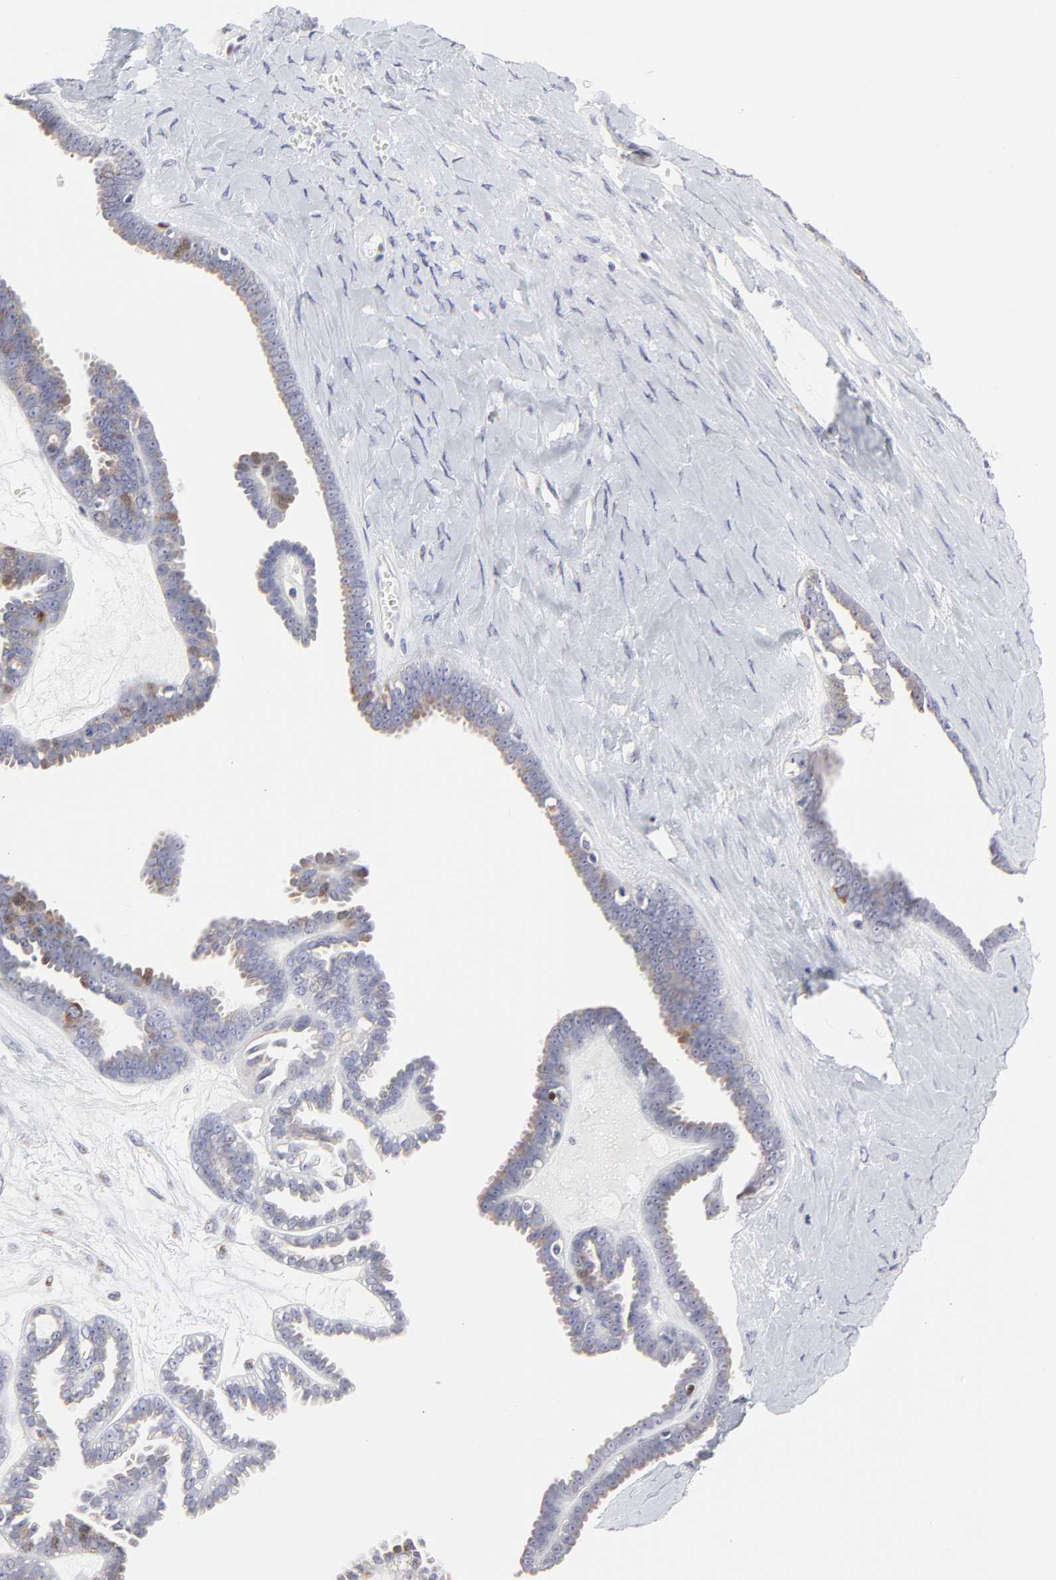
{"staining": {"intensity": "weak", "quantity": "<25%", "location": "cytoplasmic/membranous"}, "tissue": "ovarian cancer", "cell_type": "Tumor cells", "image_type": "cancer", "snomed": [{"axis": "morphology", "description": "Cystadenocarcinoma, serous, NOS"}, {"axis": "topography", "description": "Ovary"}], "caption": "Human ovarian cancer stained for a protein using immunohistochemistry (IHC) reveals no expression in tumor cells.", "gene": "NCAPH", "patient": {"sex": "female", "age": 71}}